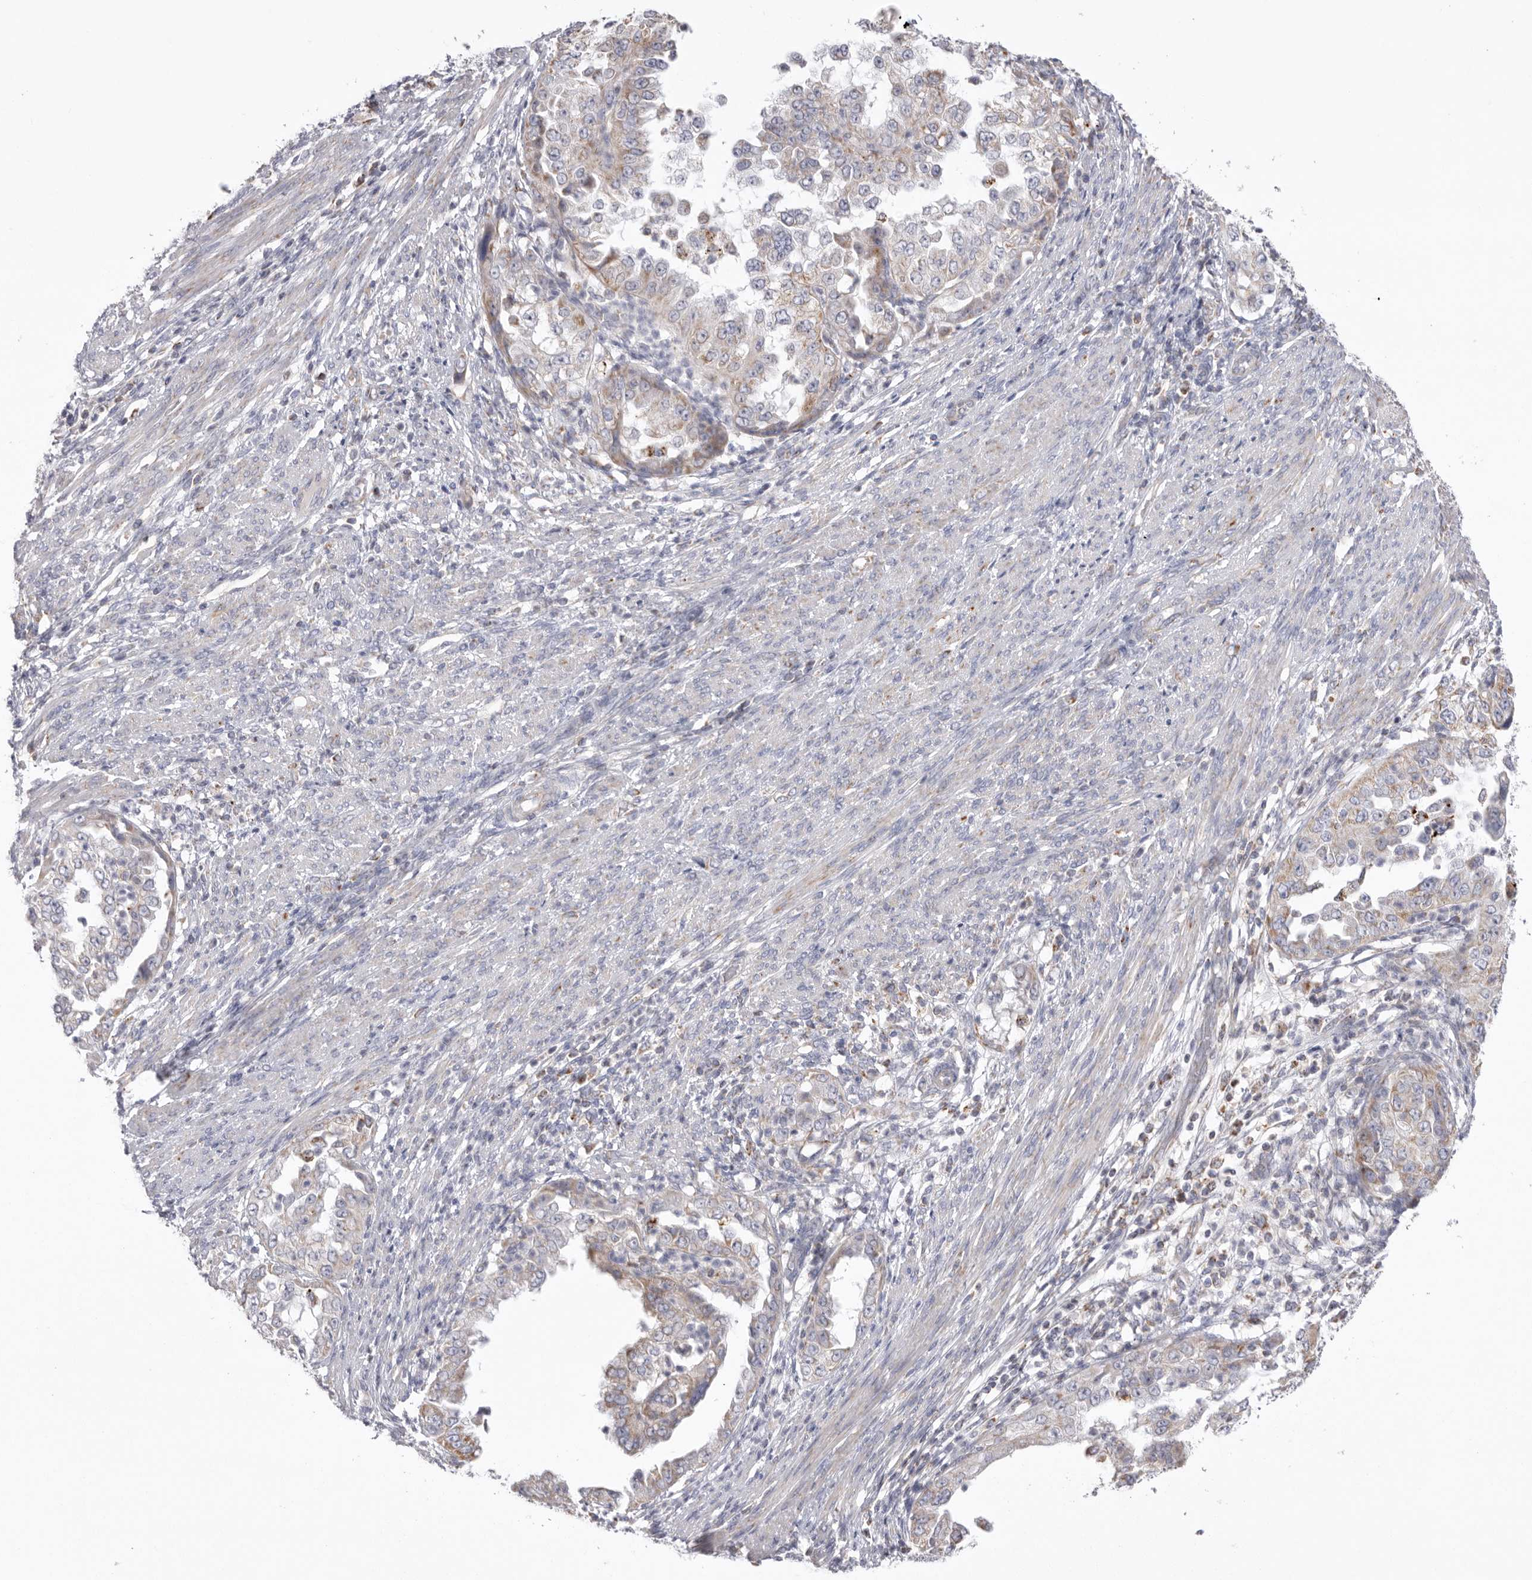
{"staining": {"intensity": "weak", "quantity": ">75%", "location": "cytoplasmic/membranous"}, "tissue": "endometrial cancer", "cell_type": "Tumor cells", "image_type": "cancer", "snomed": [{"axis": "morphology", "description": "Adenocarcinoma, NOS"}, {"axis": "topography", "description": "Endometrium"}], "caption": "A low amount of weak cytoplasmic/membranous expression is seen in about >75% of tumor cells in endometrial cancer tissue. The staining was performed using DAB (3,3'-diaminobenzidine), with brown indicating positive protein expression. Nuclei are stained blue with hematoxylin.", "gene": "VDAC3", "patient": {"sex": "female", "age": 85}}